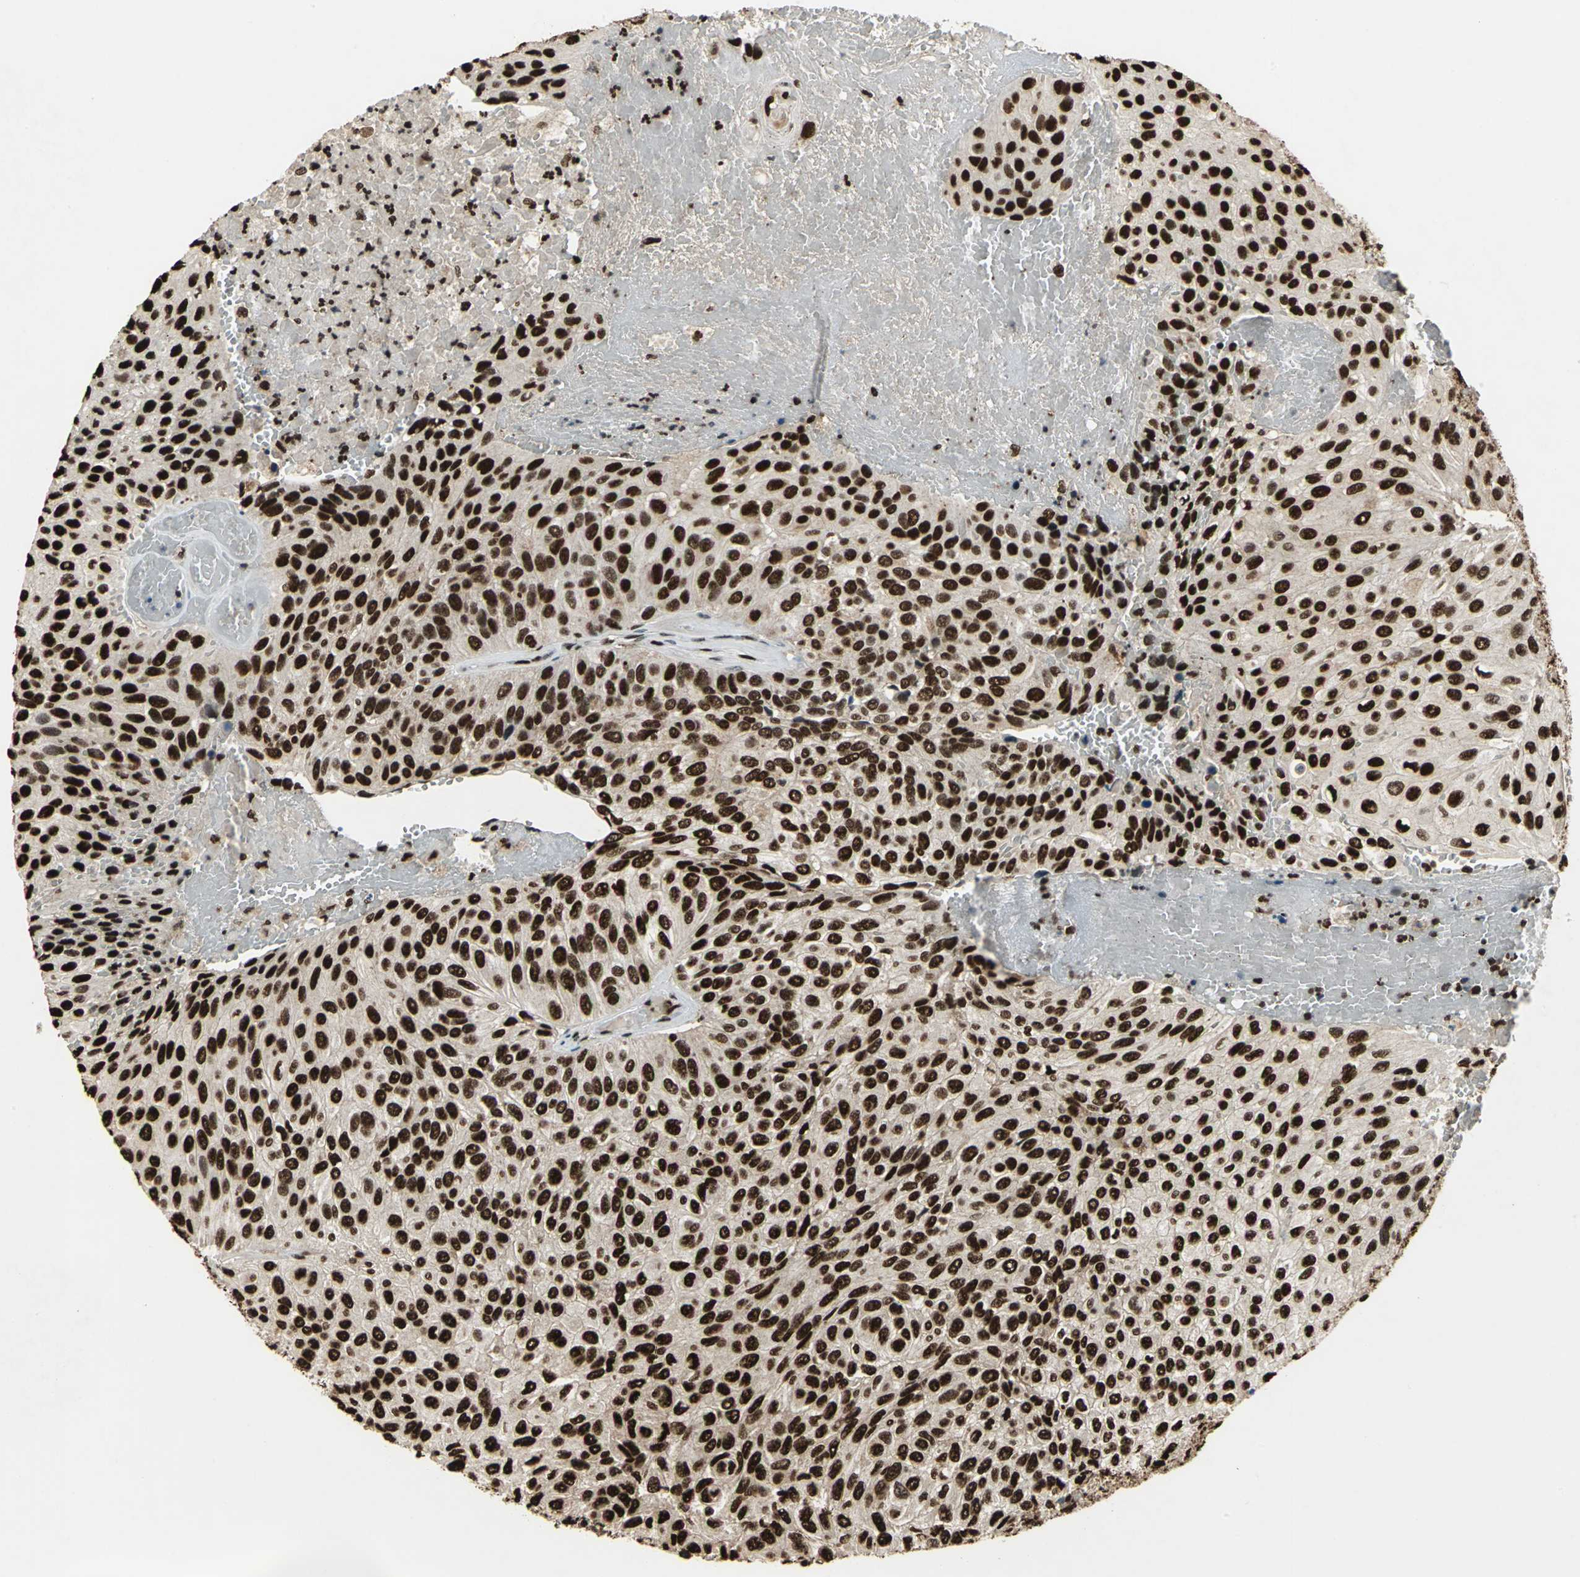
{"staining": {"intensity": "strong", "quantity": ">75%", "location": "nuclear"}, "tissue": "urothelial cancer", "cell_type": "Tumor cells", "image_type": "cancer", "snomed": [{"axis": "morphology", "description": "Urothelial carcinoma, High grade"}, {"axis": "topography", "description": "Urinary bladder"}], "caption": "A histopathology image of urothelial cancer stained for a protein shows strong nuclear brown staining in tumor cells. (IHC, brightfield microscopy, high magnification).", "gene": "ANP32A", "patient": {"sex": "male", "age": 66}}